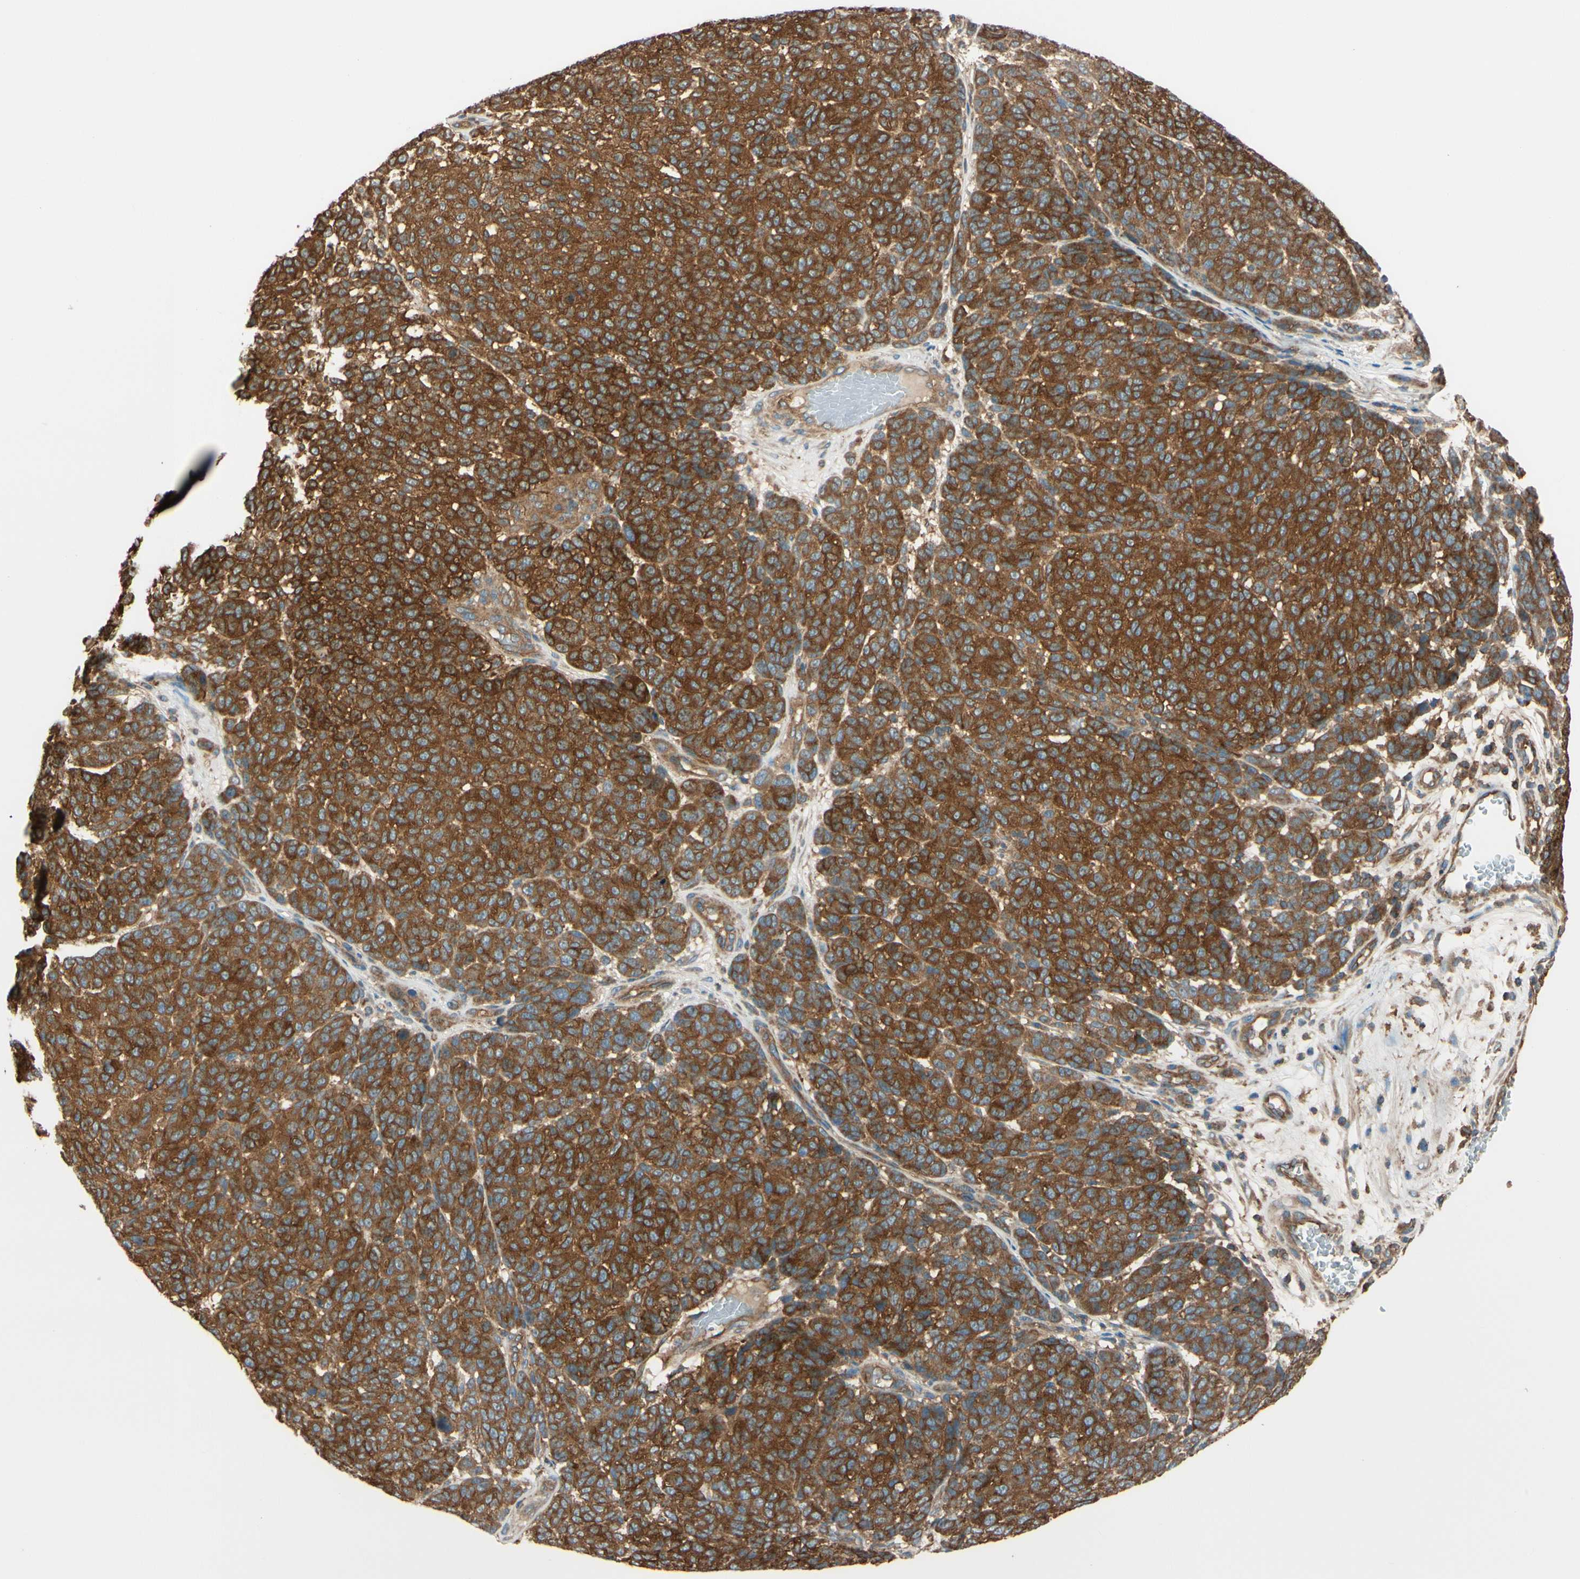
{"staining": {"intensity": "strong", "quantity": ">75%", "location": "cytoplasmic/membranous"}, "tissue": "melanoma", "cell_type": "Tumor cells", "image_type": "cancer", "snomed": [{"axis": "morphology", "description": "Malignant melanoma, NOS"}, {"axis": "topography", "description": "Skin"}], "caption": "Strong cytoplasmic/membranous positivity for a protein is present in about >75% of tumor cells of melanoma using immunohistochemistry (IHC).", "gene": "EPS15", "patient": {"sex": "male", "age": 59}}